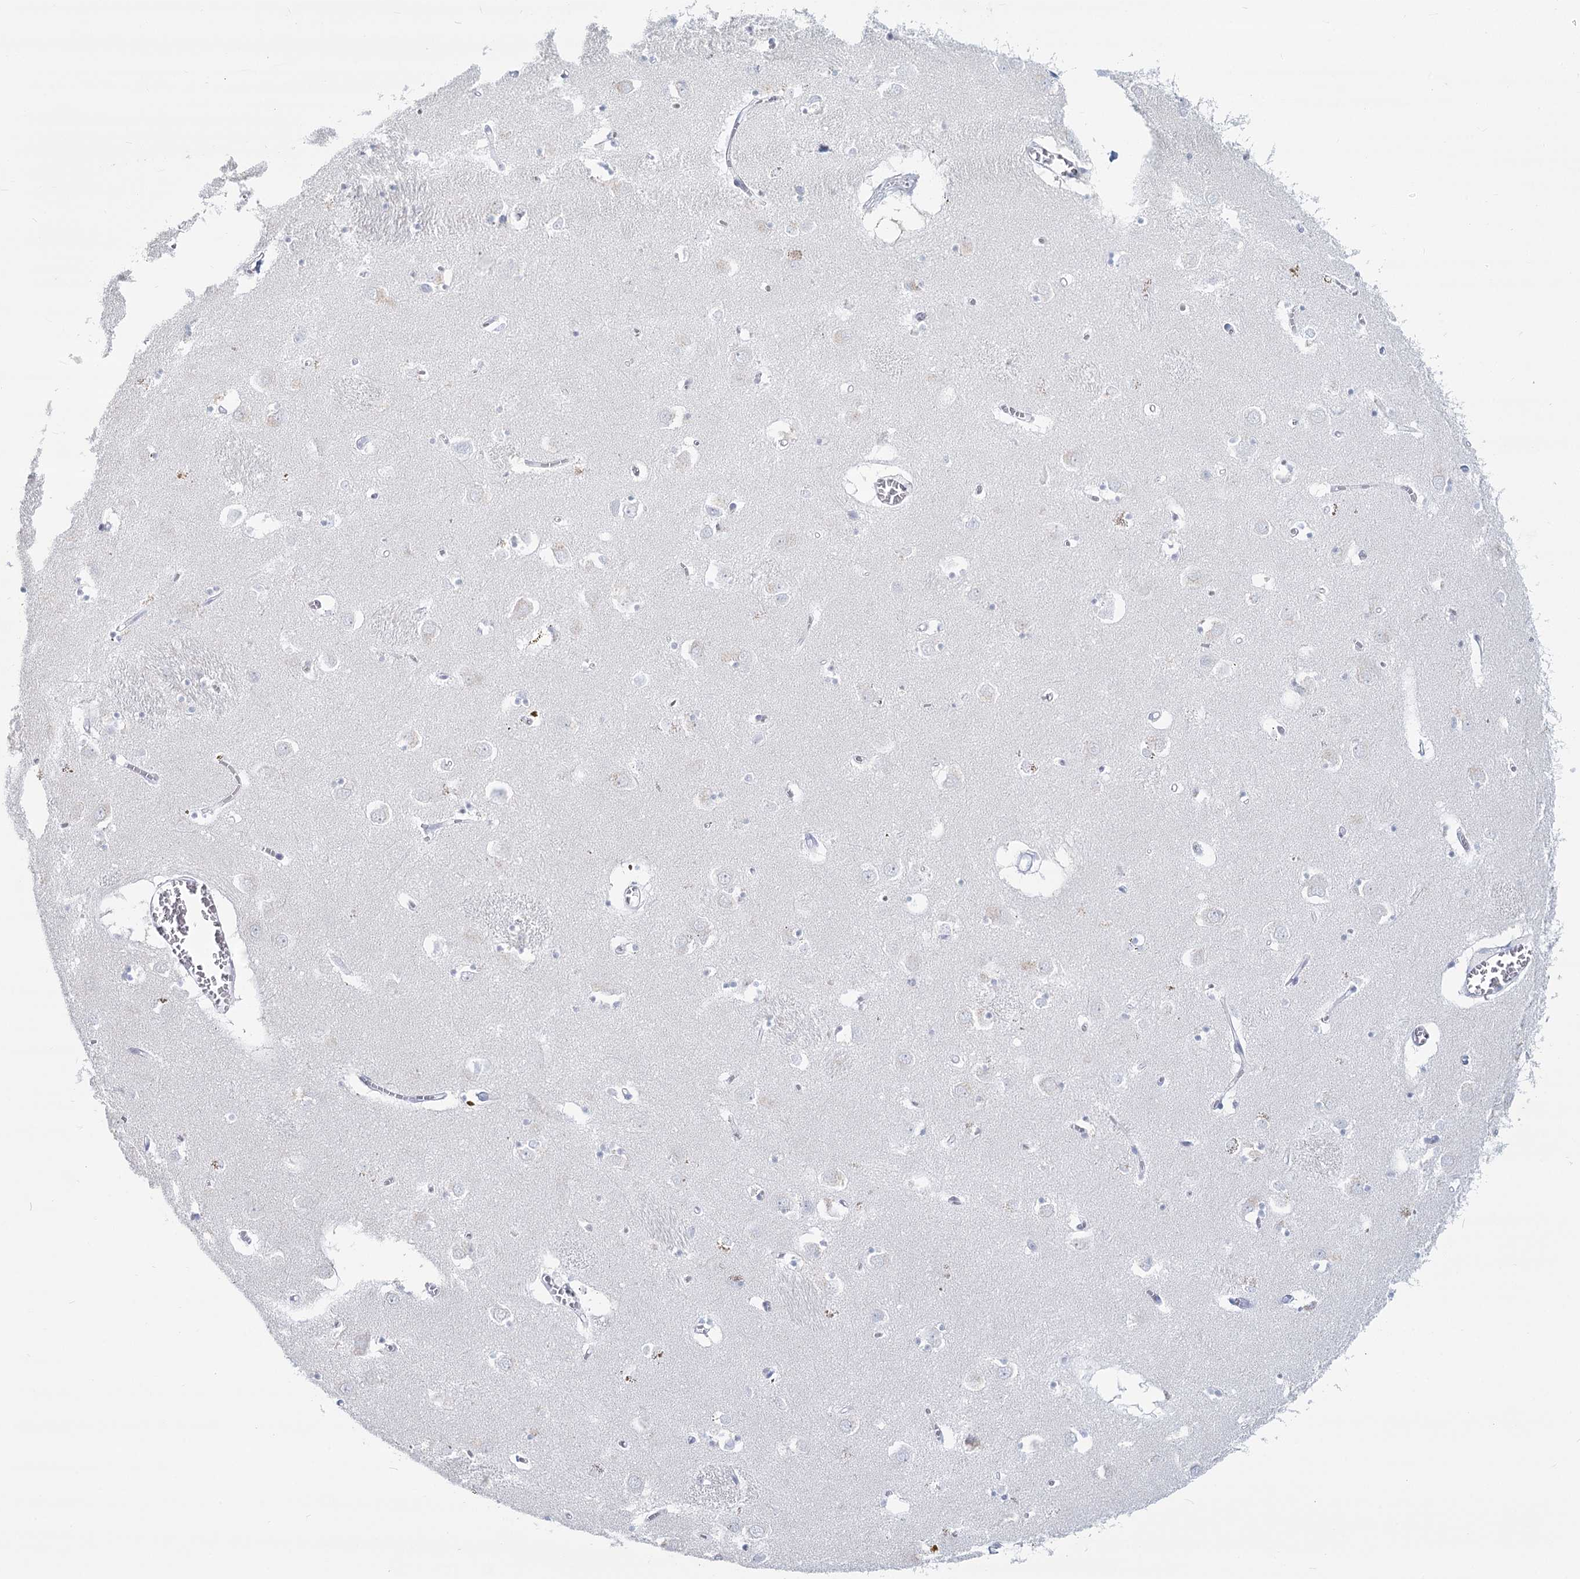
{"staining": {"intensity": "negative", "quantity": "none", "location": "none"}, "tissue": "caudate", "cell_type": "Glial cells", "image_type": "normal", "snomed": [{"axis": "morphology", "description": "Normal tissue, NOS"}, {"axis": "topography", "description": "Lateral ventricle wall"}], "caption": "High magnification brightfield microscopy of benign caudate stained with DAB (3,3'-diaminobenzidine) (brown) and counterstained with hematoxylin (blue): glial cells show no significant staining.", "gene": "SLC6A19", "patient": {"sex": "male", "age": 70}}